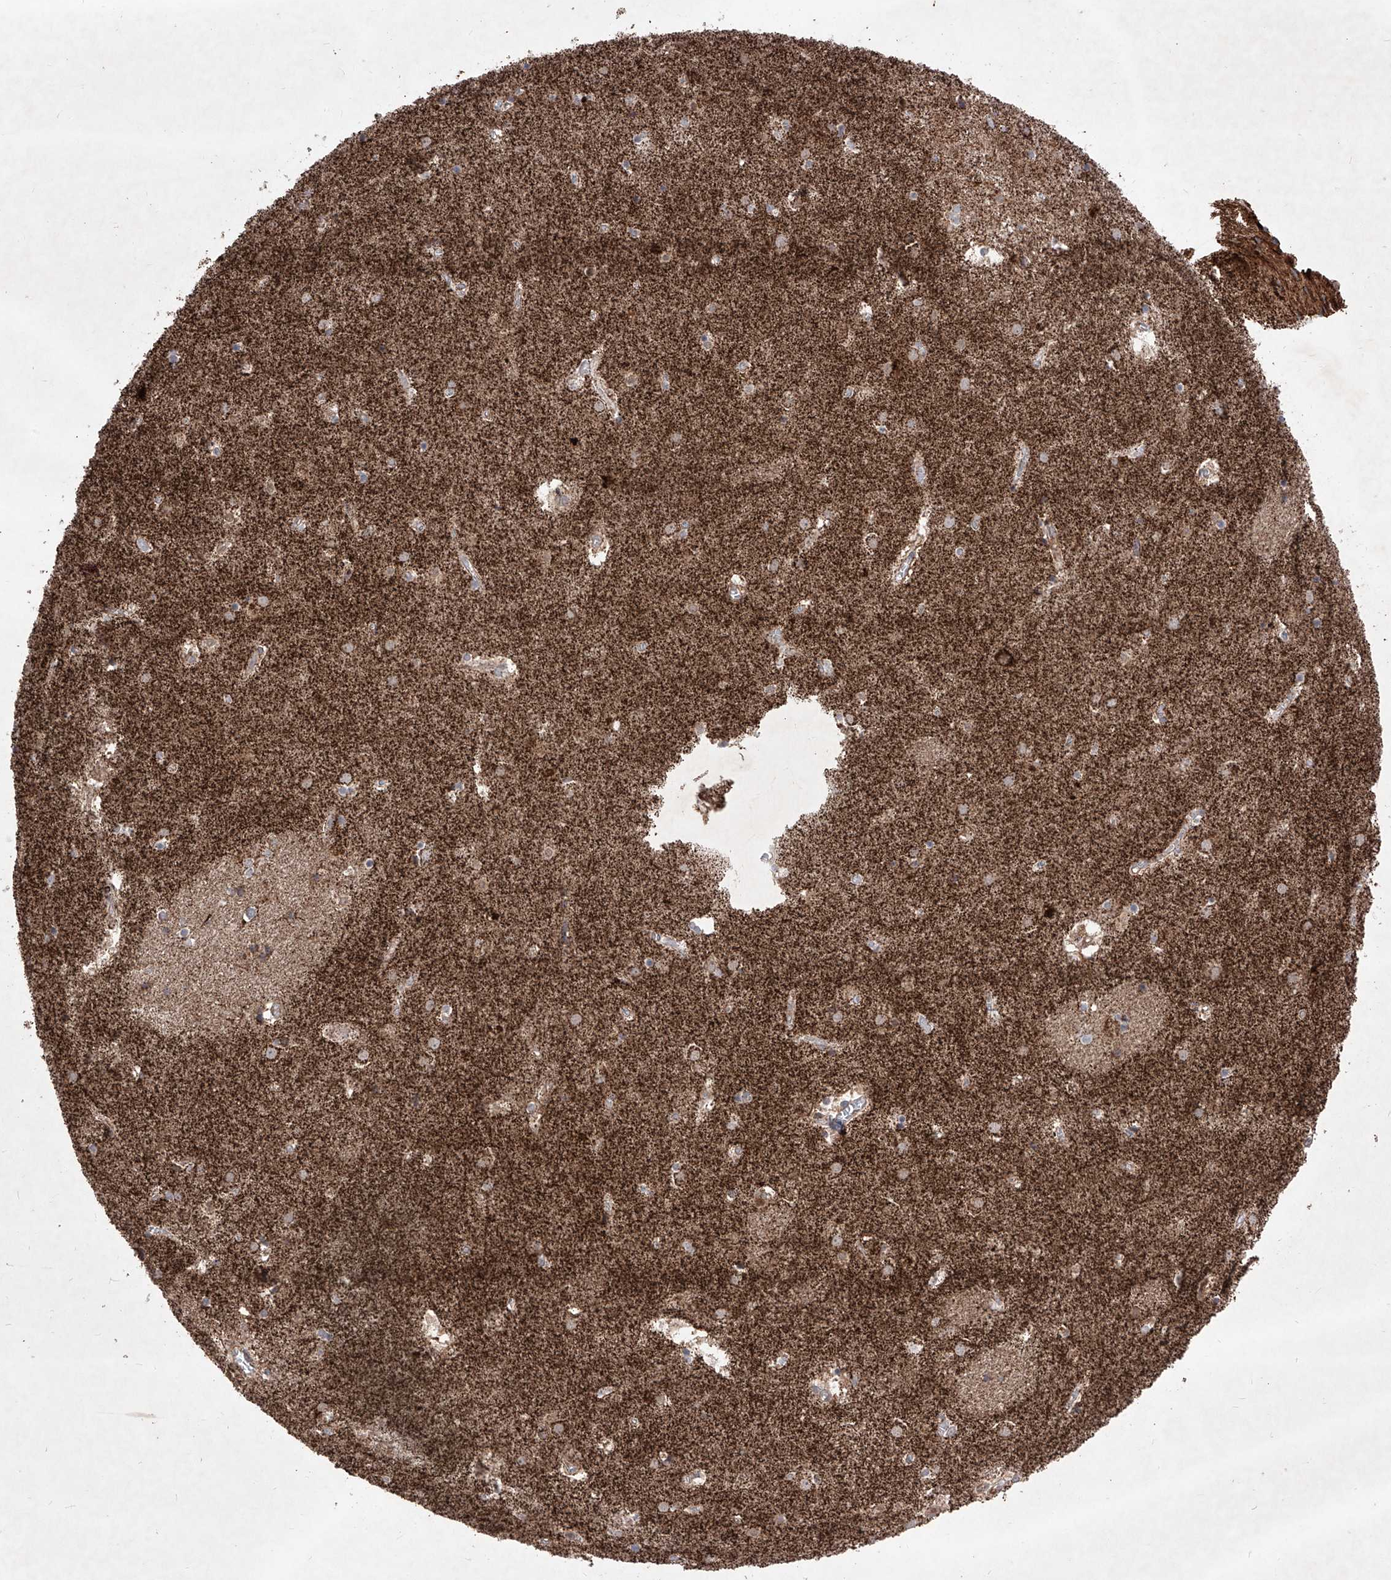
{"staining": {"intensity": "weak", "quantity": "25%-75%", "location": "cytoplasmic/membranous"}, "tissue": "caudate", "cell_type": "Glial cells", "image_type": "normal", "snomed": [{"axis": "morphology", "description": "Normal tissue, NOS"}, {"axis": "topography", "description": "Lateral ventricle wall"}], "caption": "Benign caudate was stained to show a protein in brown. There is low levels of weak cytoplasmic/membranous positivity in about 25%-75% of glial cells.", "gene": "SEMA6A", "patient": {"sex": "male", "age": 70}}